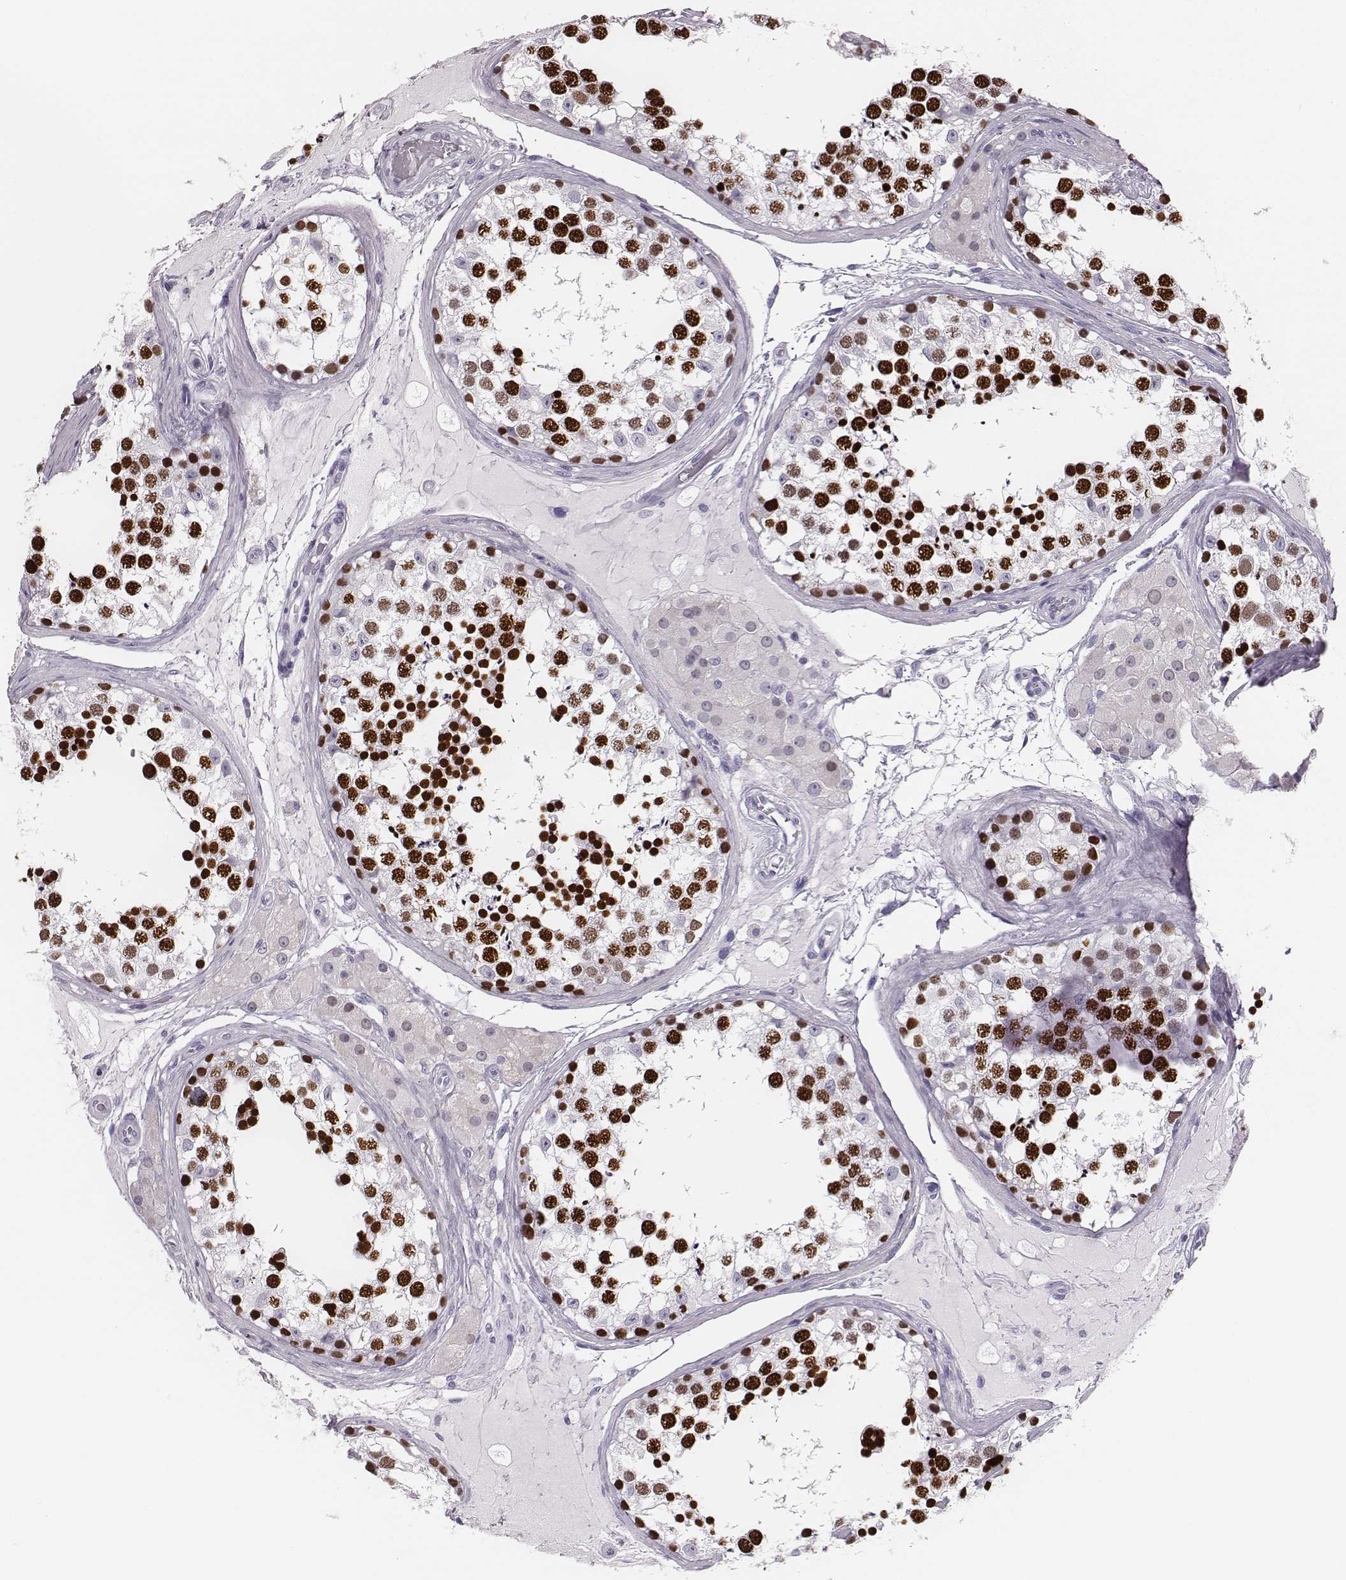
{"staining": {"intensity": "strong", "quantity": ">75%", "location": "nuclear"}, "tissue": "testis", "cell_type": "Cells in seminiferous ducts", "image_type": "normal", "snomed": [{"axis": "morphology", "description": "Normal tissue, NOS"}, {"axis": "morphology", "description": "Seminoma, NOS"}, {"axis": "topography", "description": "Testis"}], "caption": "Immunohistochemistry (IHC) (DAB) staining of benign testis demonstrates strong nuclear protein staining in approximately >75% of cells in seminiferous ducts.", "gene": "H1", "patient": {"sex": "male", "age": 65}}